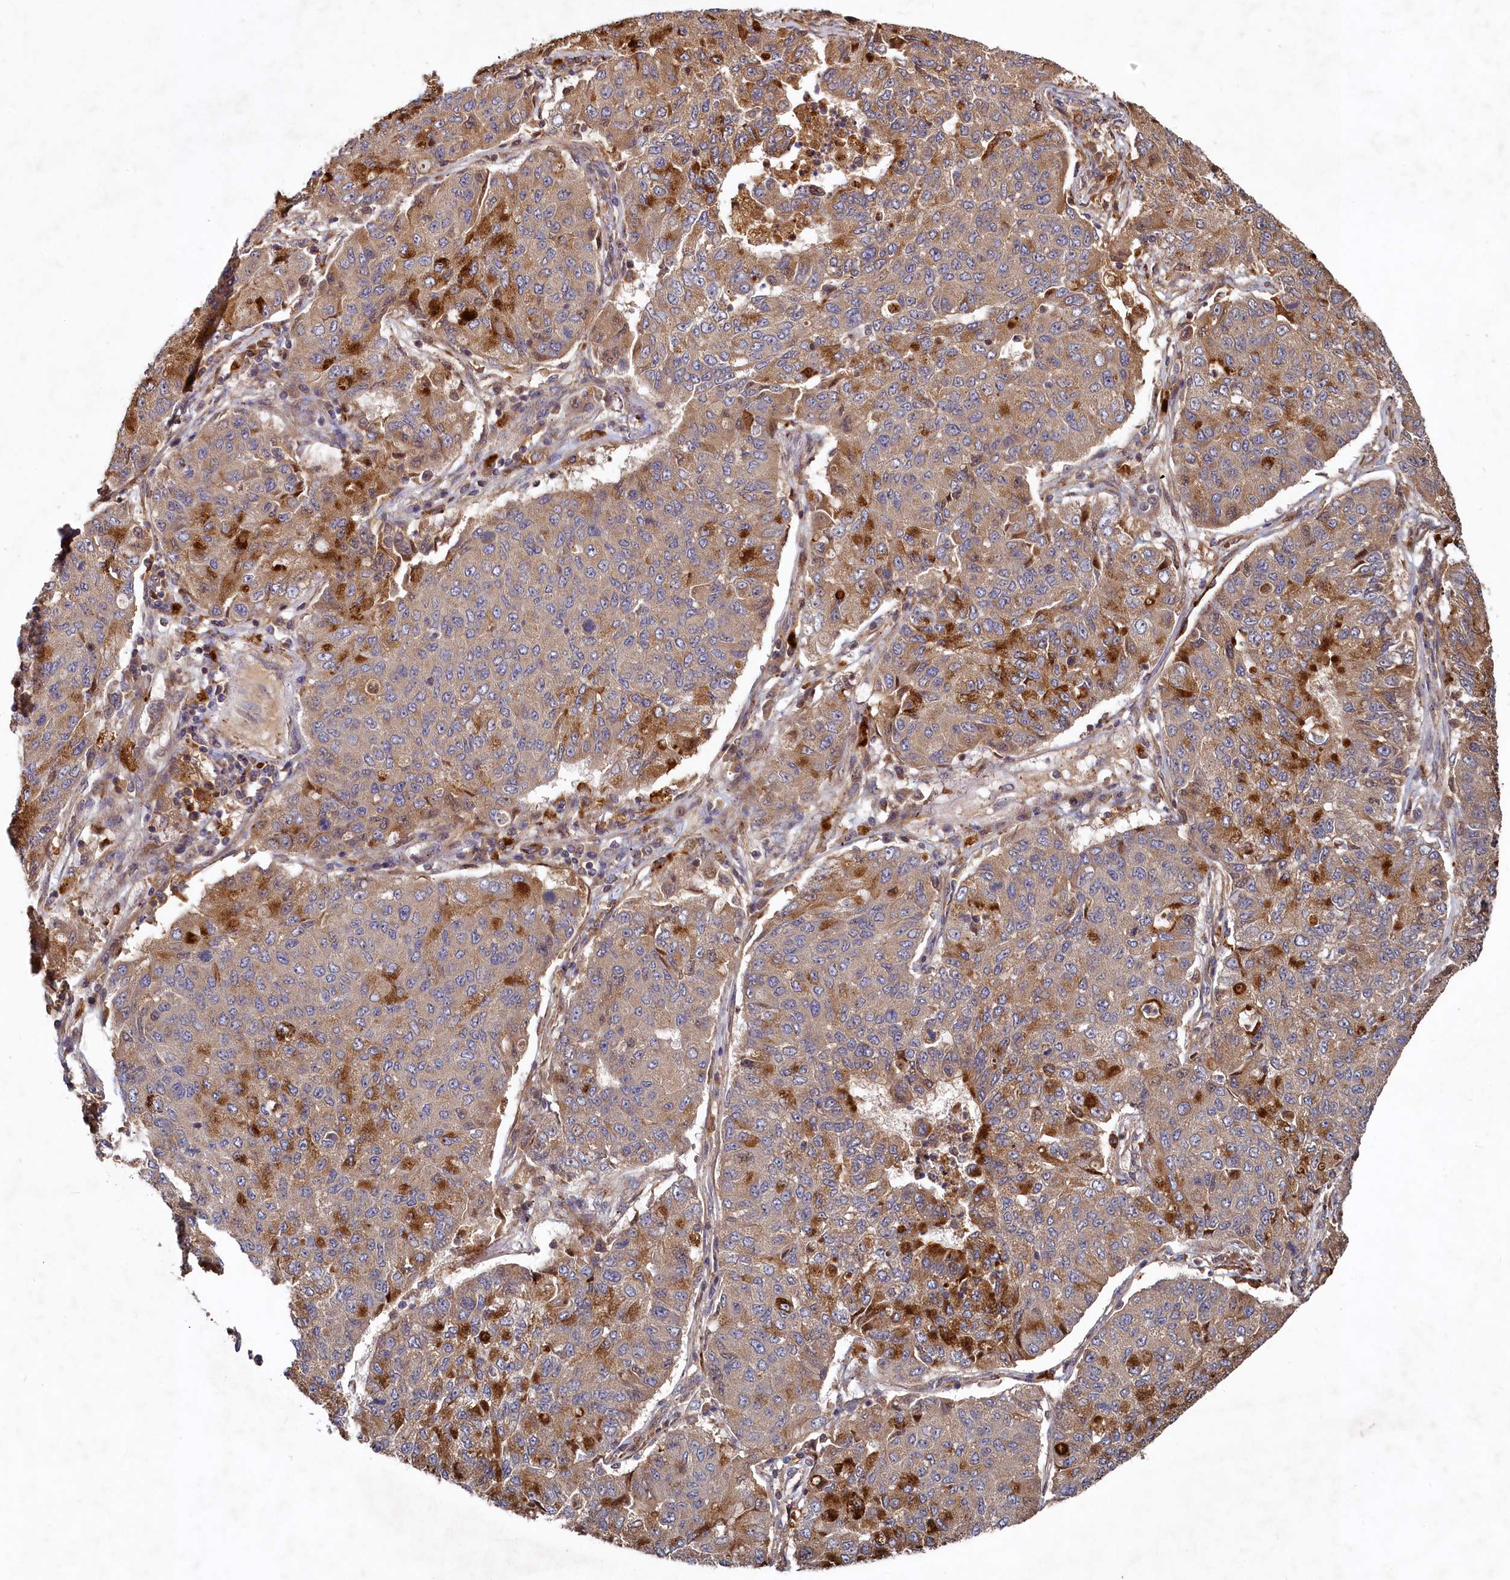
{"staining": {"intensity": "strong", "quantity": "25%-75%", "location": "cytoplasmic/membranous"}, "tissue": "lung cancer", "cell_type": "Tumor cells", "image_type": "cancer", "snomed": [{"axis": "morphology", "description": "Squamous cell carcinoma, NOS"}, {"axis": "topography", "description": "Lung"}], "caption": "A high amount of strong cytoplasmic/membranous staining is seen in approximately 25%-75% of tumor cells in squamous cell carcinoma (lung) tissue. Ihc stains the protein of interest in brown and the nuclei are stained blue.", "gene": "TRIM23", "patient": {"sex": "male", "age": 74}}